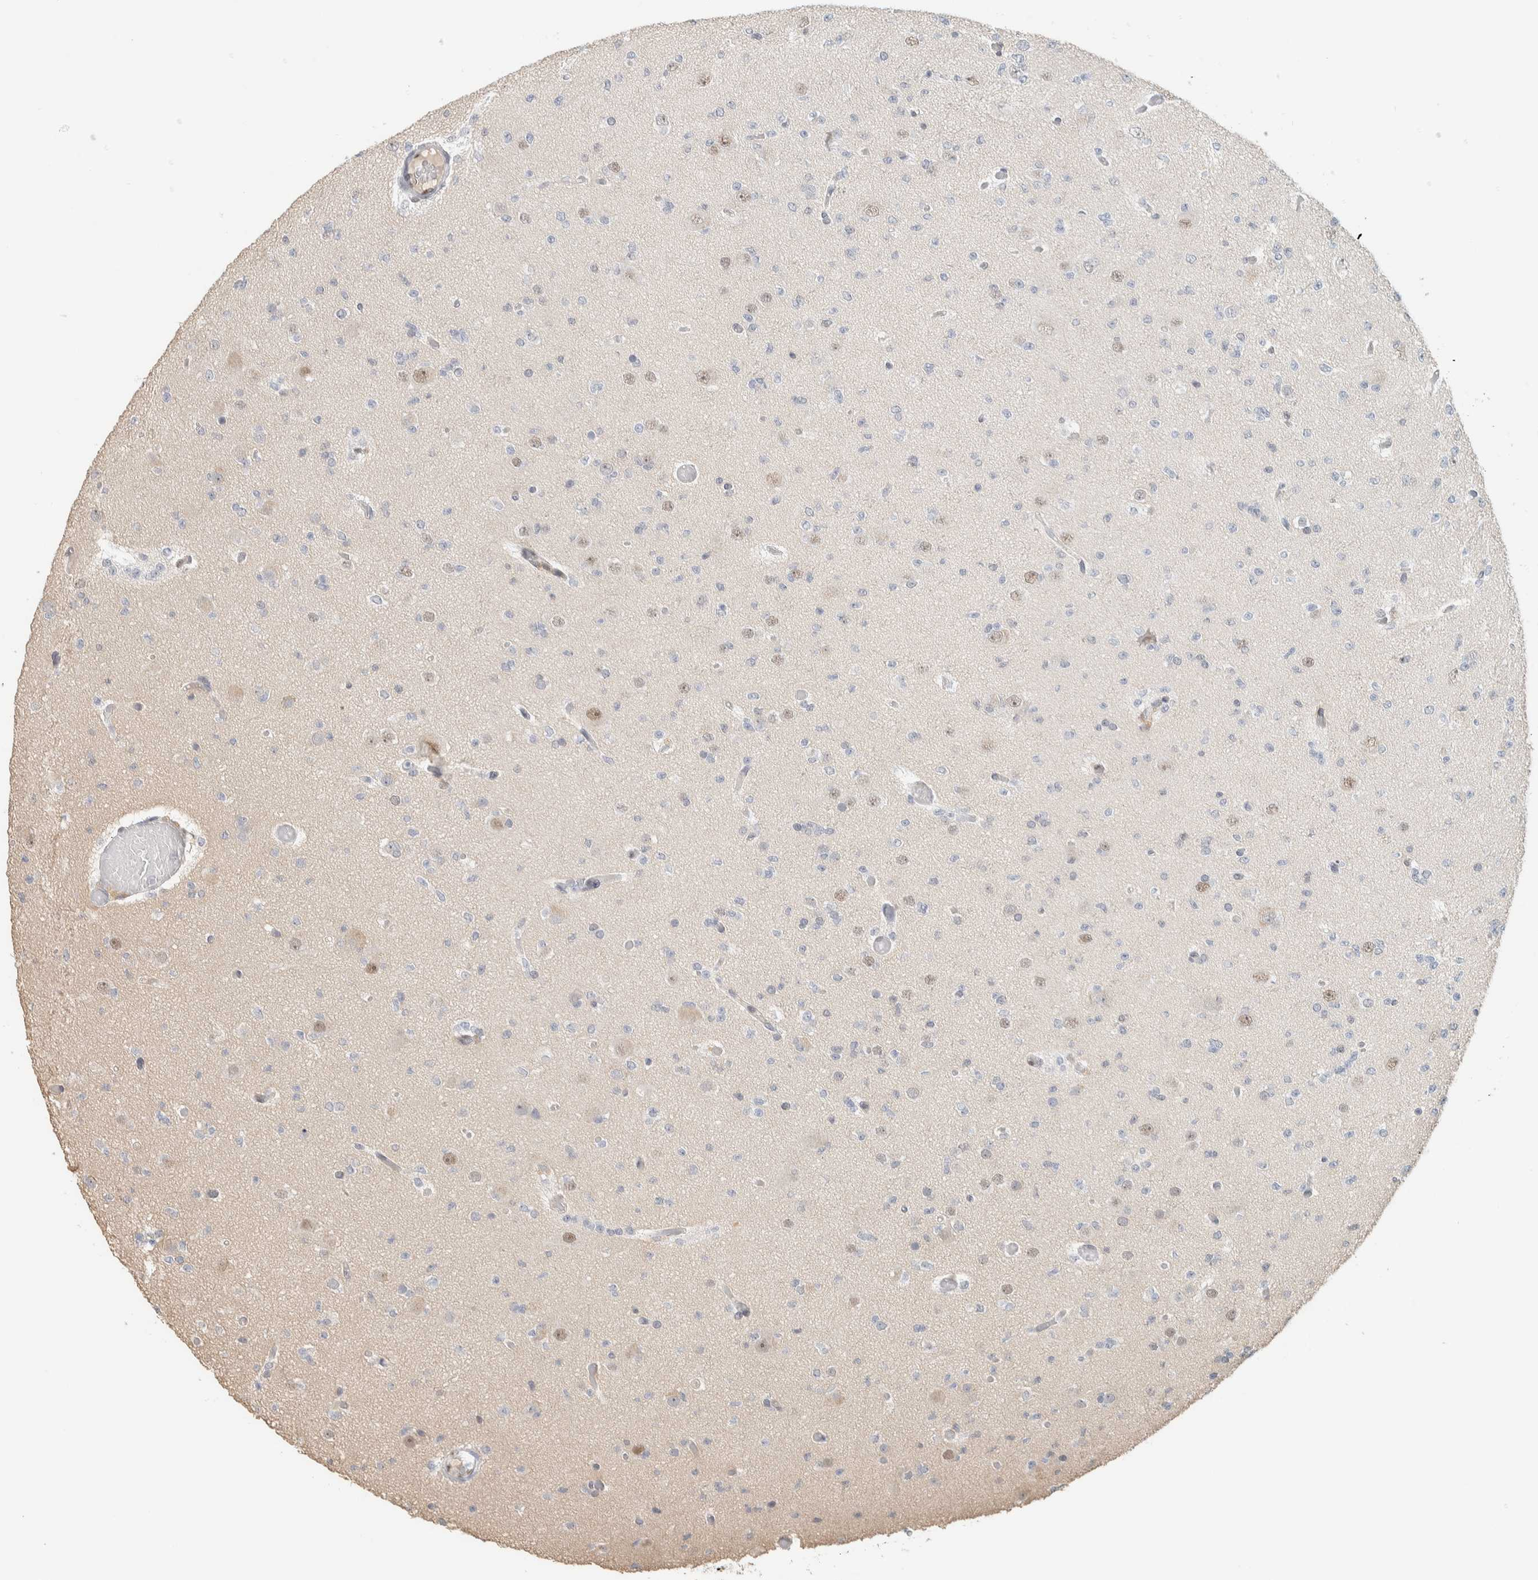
{"staining": {"intensity": "negative", "quantity": "none", "location": "none"}, "tissue": "glioma", "cell_type": "Tumor cells", "image_type": "cancer", "snomed": [{"axis": "morphology", "description": "Glioma, malignant, Low grade"}, {"axis": "topography", "description": "Brain"}], "caption": "There is no significant positivity in tumor cells of glioma. (DAB immunohistochemistry, high magnification).", "gene": "PUS7", "patient": {"sex": "female", "age": 22}}